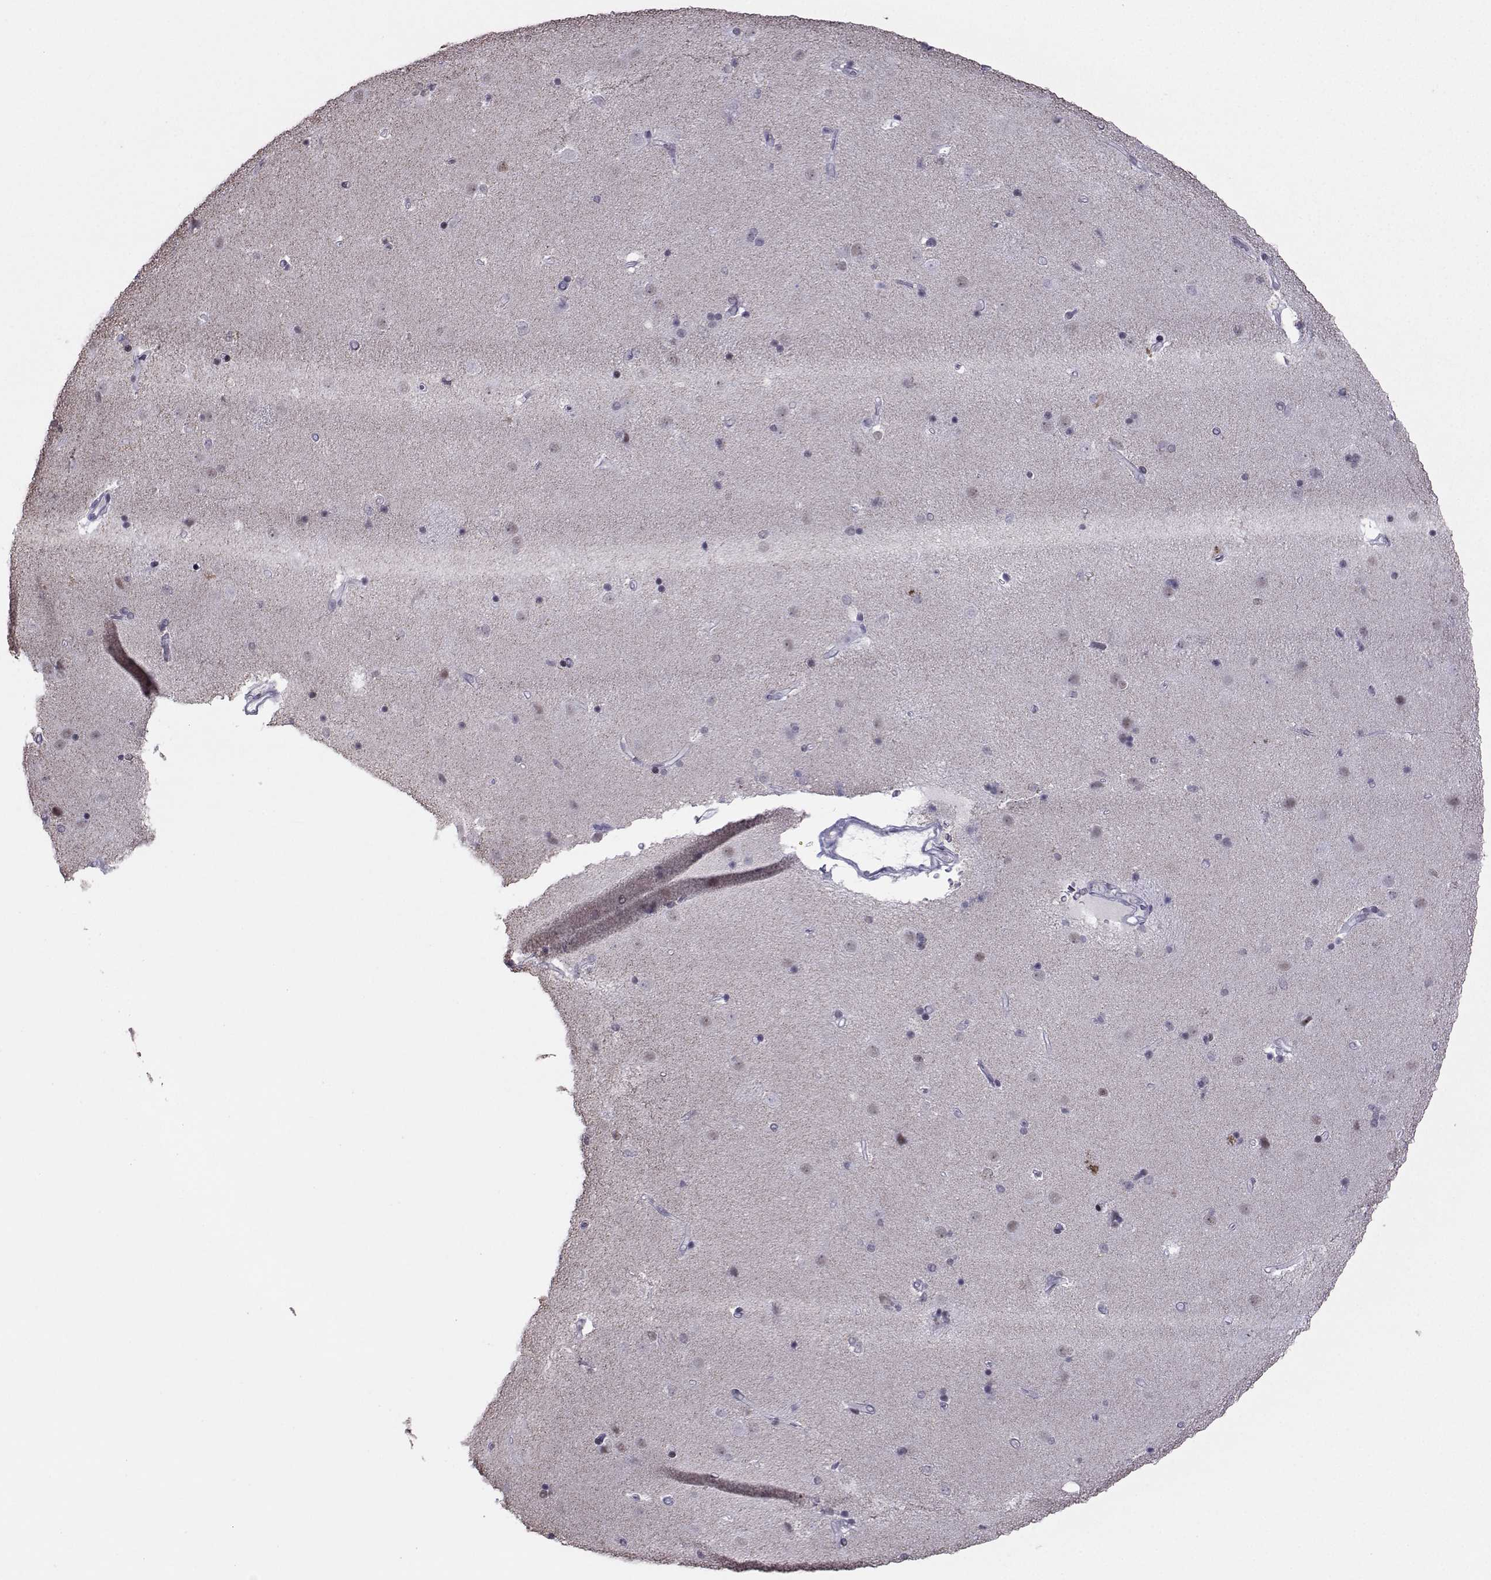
{"staining": {"intensity": "negative", "quantity": "none", "location": "none"}, "tissue": "caudate", "cell_type": "Glial cells", "image_type": "normal", "snomed": [{"axis": "morphology", "description": "Normal tissue, NOS"}, {"axis": "topography", "description": "Lateral ventricle wall"}], "caption": "Benign caudate was stained to show a protein in brown. There is no significant expression in glial cells. (IHC, brightfield microscopy, high magnification).", "gene": "LORICRIN", "patient": {"sex": "female", "age": 71}}